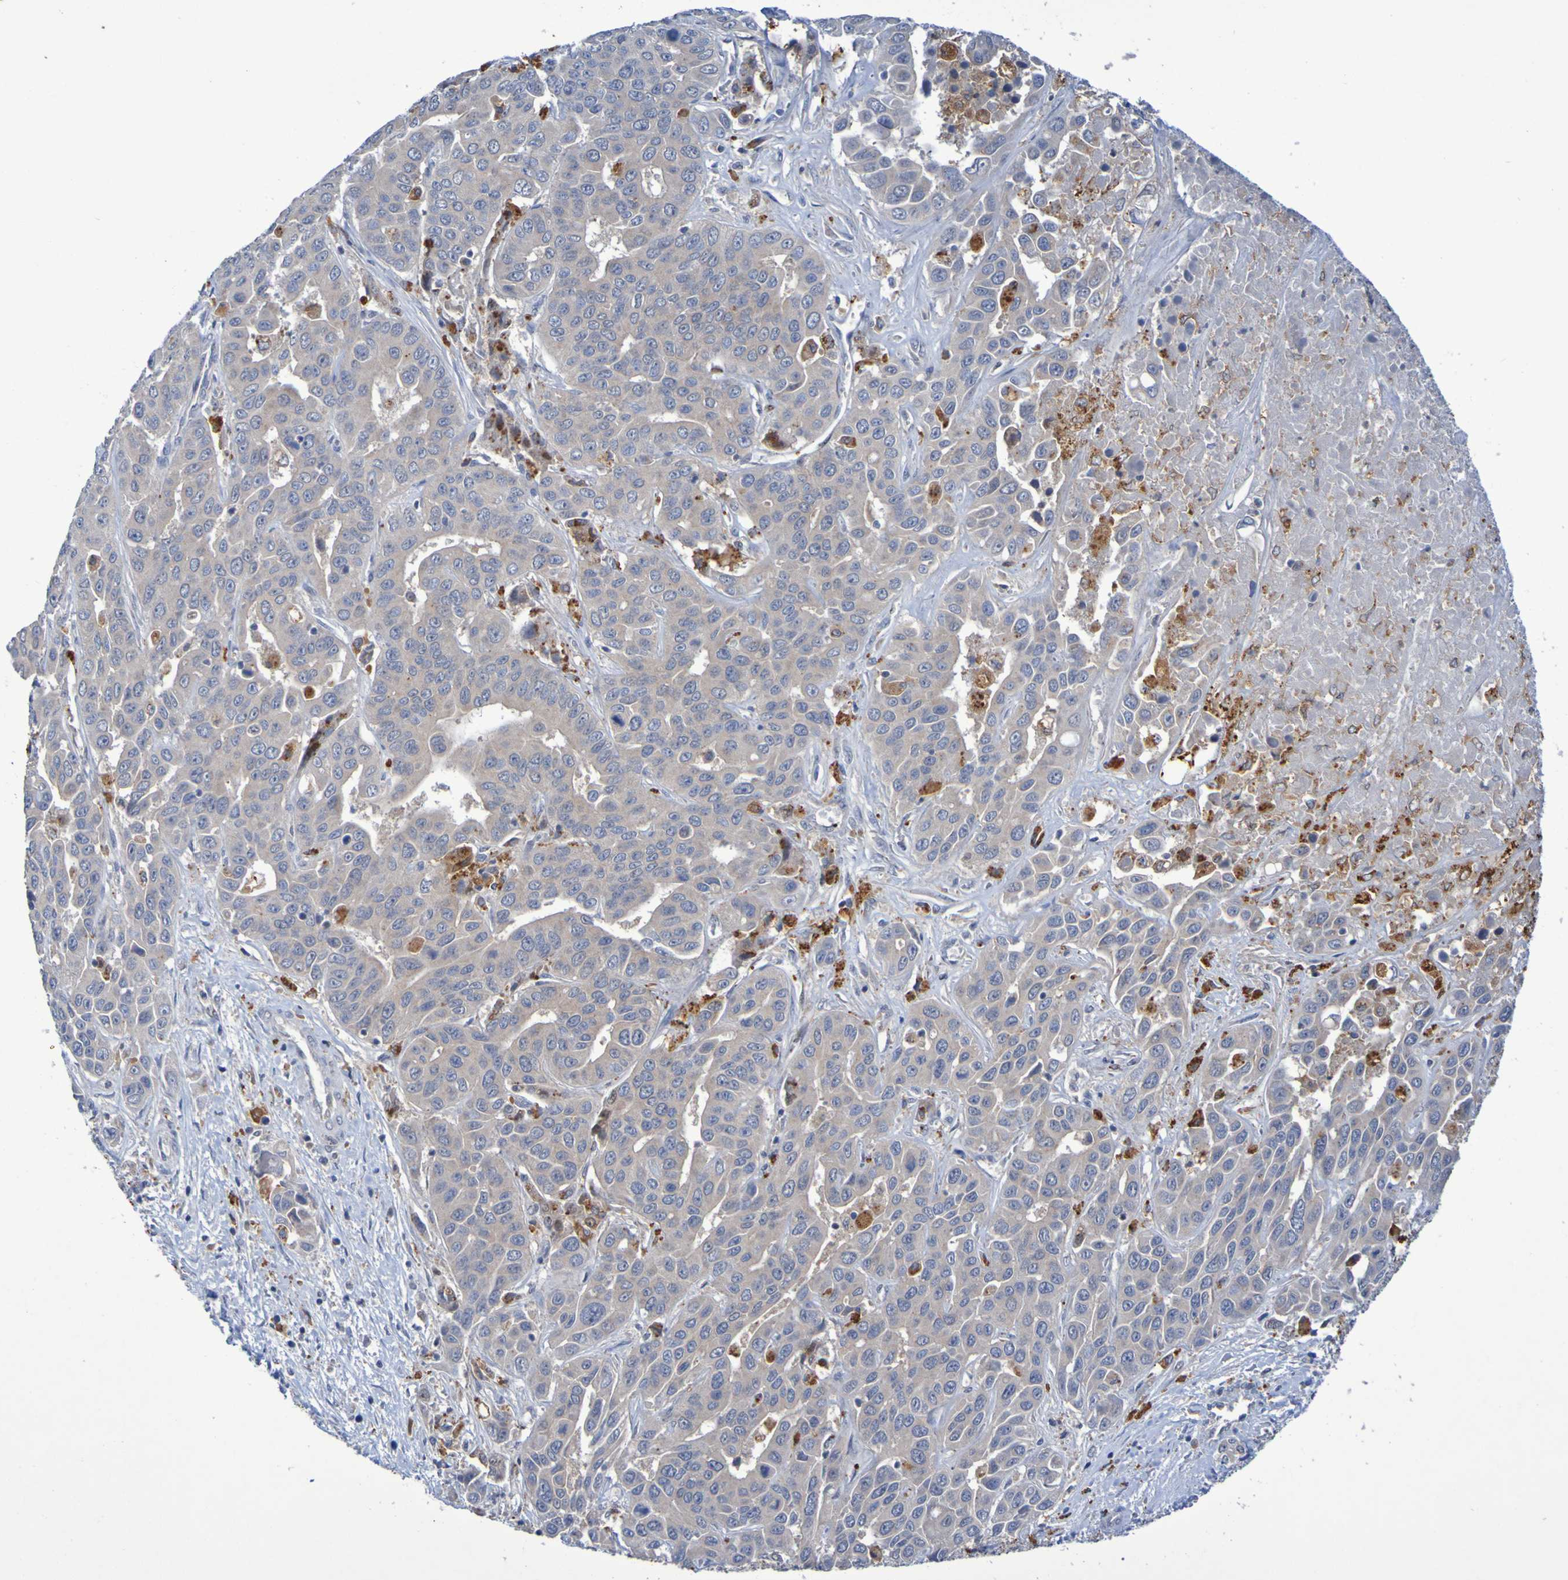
{"staining": {"intensity": "negative", "quantity": "none", "location": "none"}, "tissue": "liver cancer", "cell_type": "Tumor cells", "image_type": "cancer", "snomed": [{"axis": "morphology", "description": "Cholangiocarcinoma"}, {"axis": "topography", "description": "Liver"}], "caption": "Protein analysis of liver cancer (cholangiocarcinoma) demonstrates no significant staining in tumor cells.", "gene": "FBP2", "patient": {"sex": "female", "age": 52}}